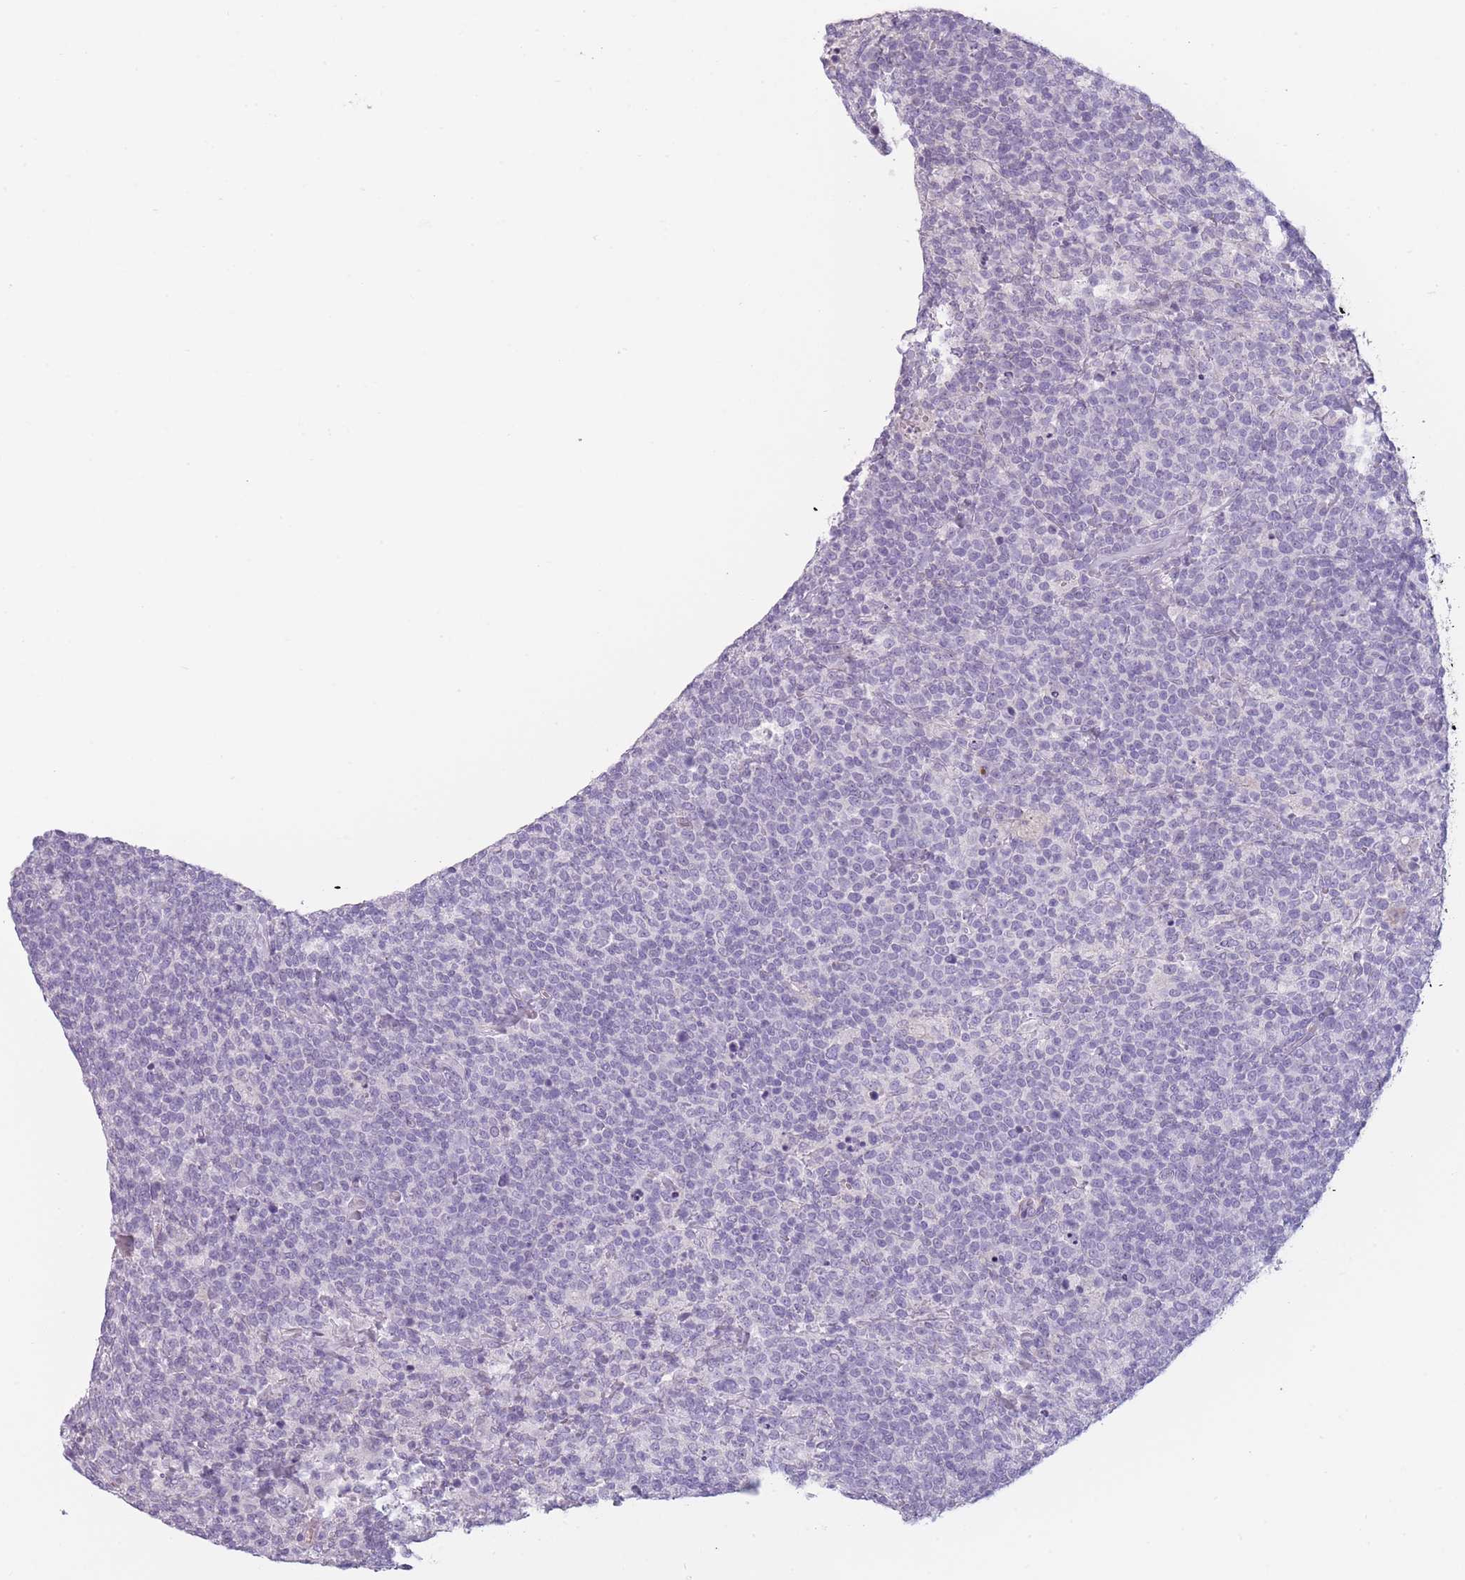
{"staining": {"intensity": "negative", "quantity": "none", "location": "none"}, "tissue": "lymphoma", "cell_type": "Tumor cells", "image_type": "cancer", "snomed": [{"axis": "morphology", "description": "Malignant lymphoma, non-Hodgkin's type, High grade"}, {"axis": "topography", "description": "Lymph node"}], "caption": "Immunohistochemistry (IHC) histopathology image of lymphoma stained for a protein (brown), which shows no staining in tumor cells. (Immunohistochemistry, brightfield microscopy, high magnification).", "gene": "TMEM236", "patient": {"sex": "male", "age": 61}}